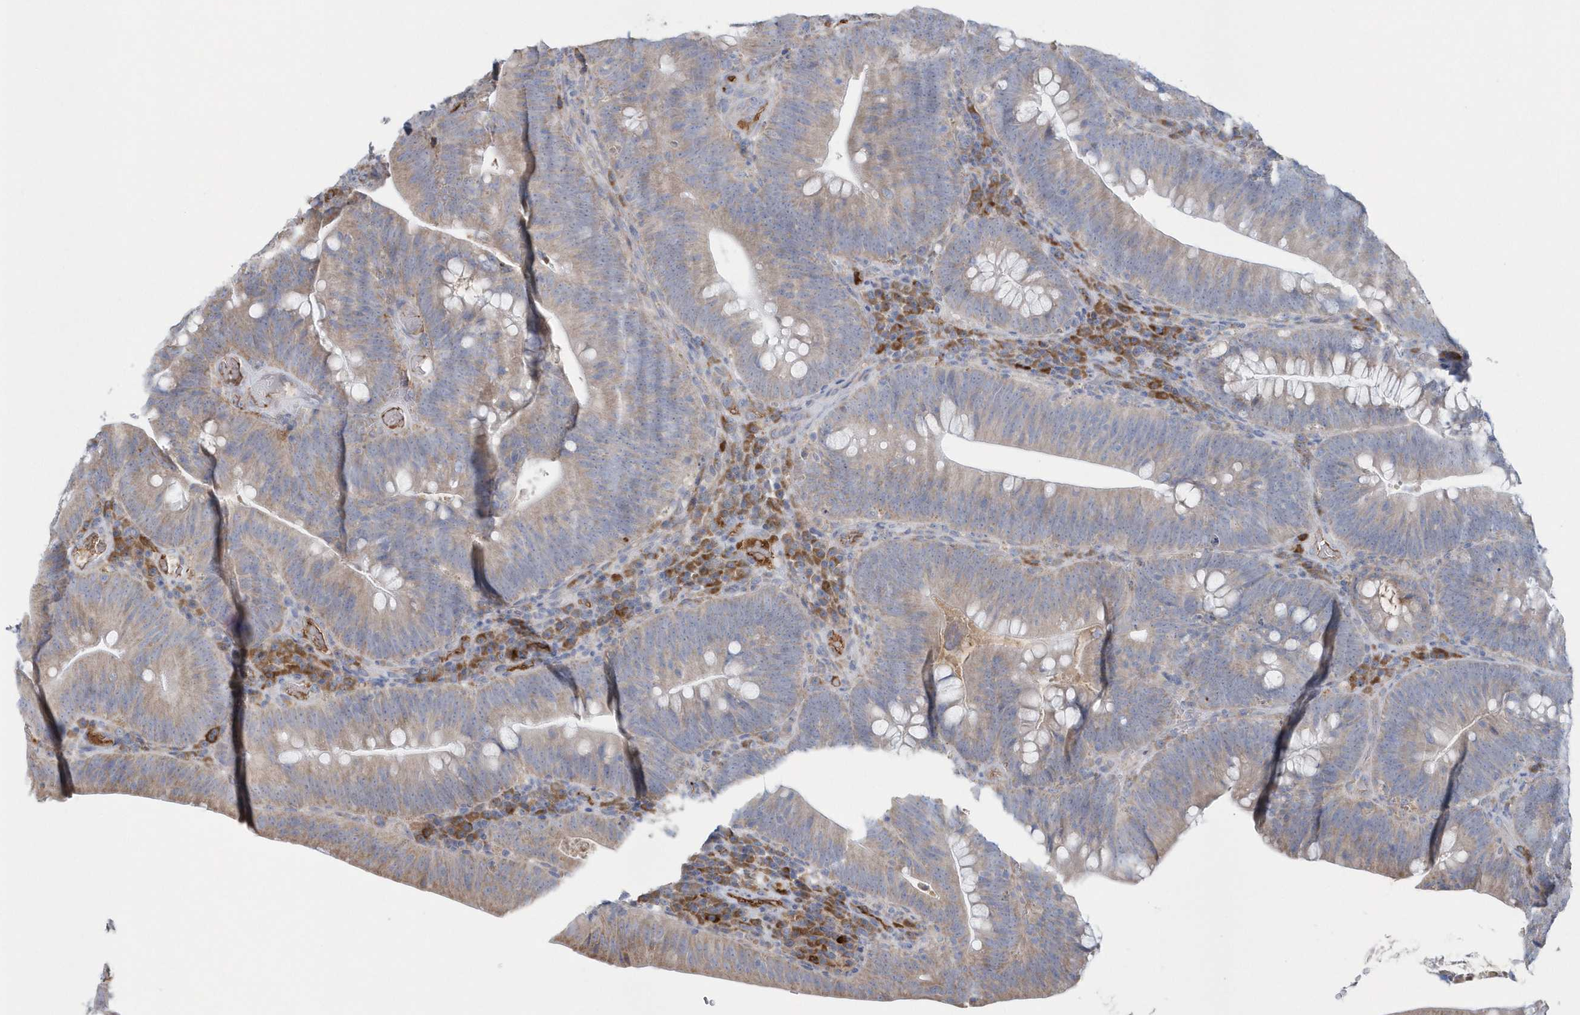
{"staining": {"intensity": "weak", "quantity": "25%-75%", "location": "cytoplasmic/membranous"}, "tissue": "colorectal cancer", "cell_type": "Tumor cells", "image_type": "cancer", "snomed": [{"axis": "morphology", "description": "Normal tissue, NOS"}, {"axis": "topography", "description": "Colon"}], "caption": "Immunohistochemistry photomicrograph of human colorectal cancer stained for a protein (brown), which reveals low levels of weak cytoplasmic/membranous positivity in about 25%-75% of tumor cells.", "gene": "SPATA18", "patient": {"sex": "female", "age": 82}}